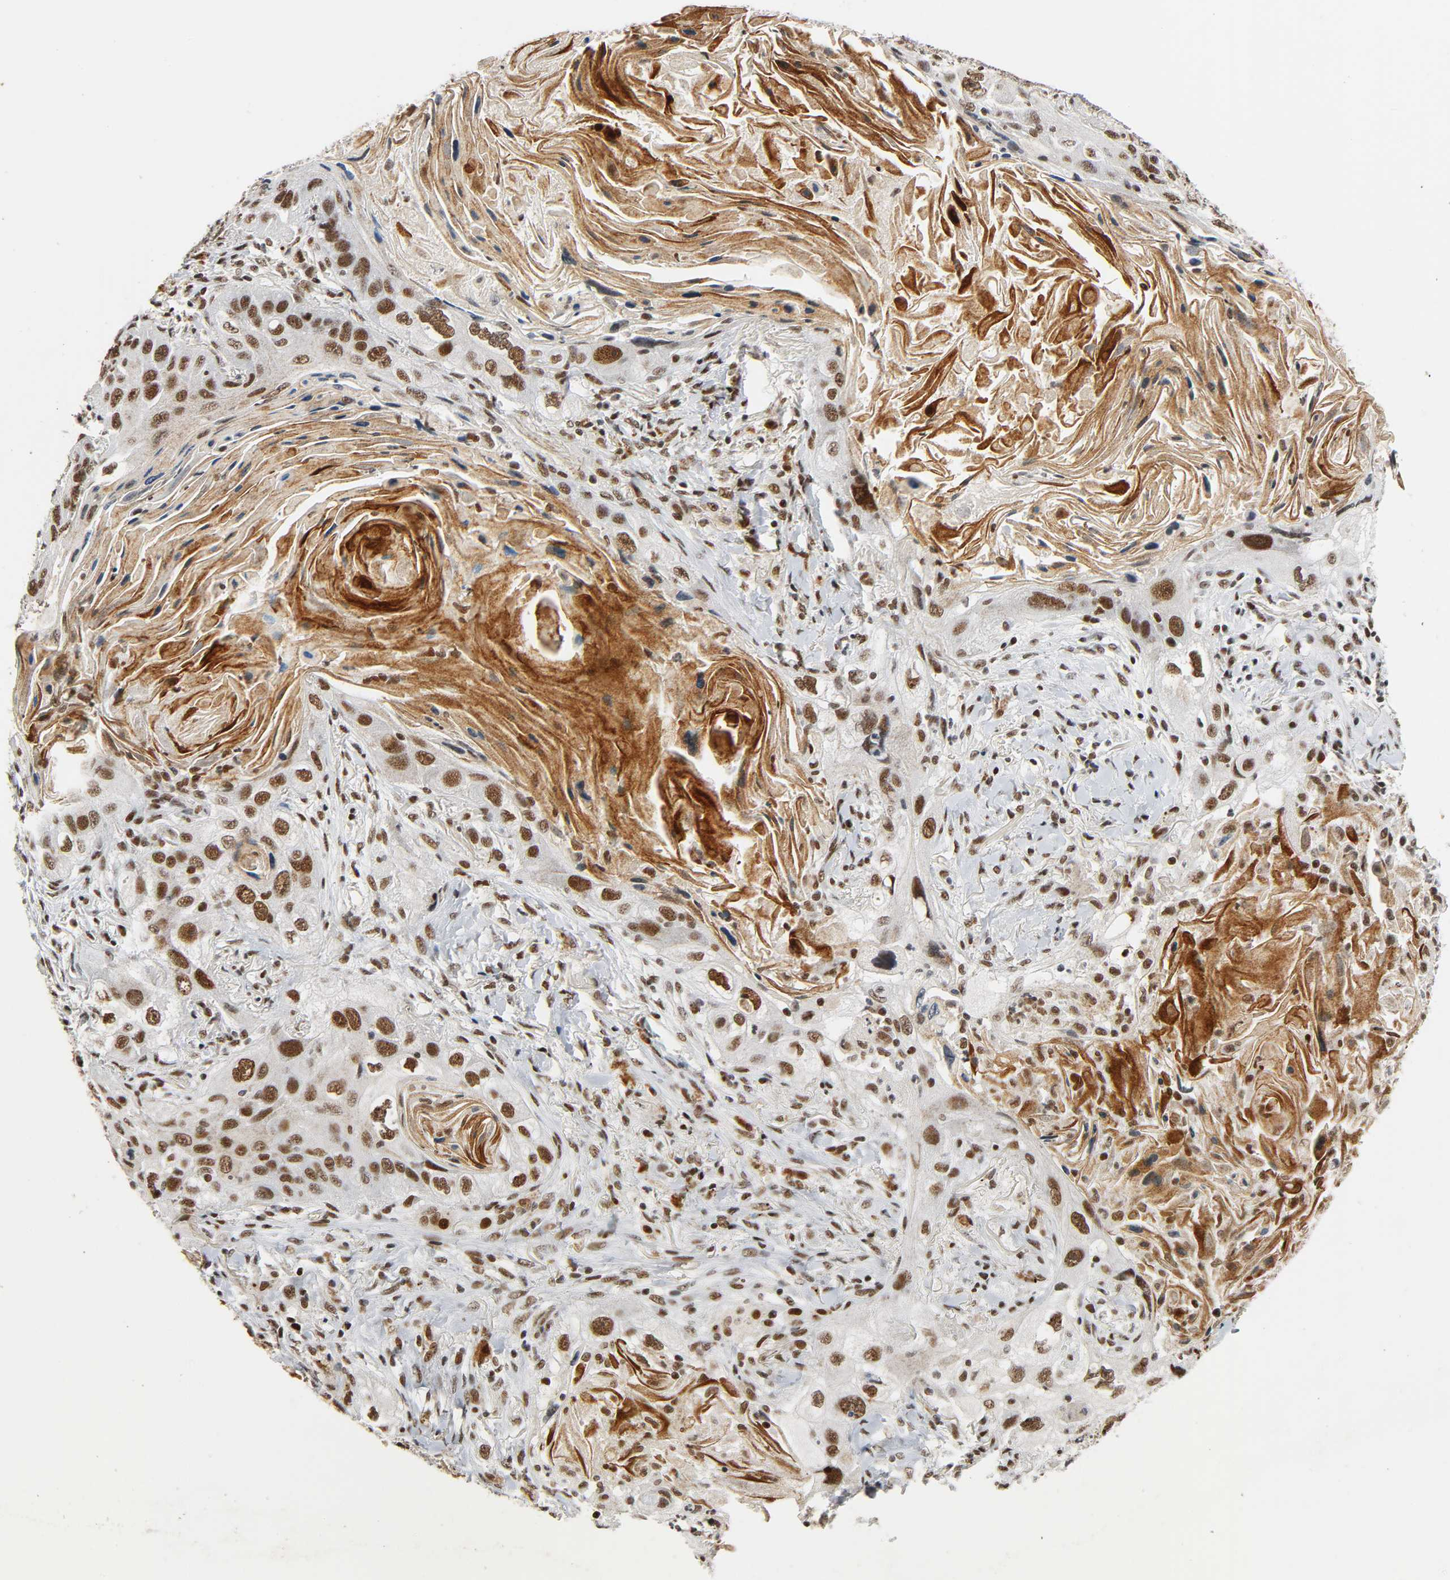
{"staining": {"intensity": "strong", "quantity": ">75%", "location": "cytoplasmic/membranous,nuclear"}, "tissue": "lung cancer", "cell_type": "Tumor cells", "image_type": "cancer", "snomed": [{"axis": "morphology", "description": "Squamous cell carcinoma, NOS"}, {"axis": "topography", "description": "Lung"}], "caption": "The micrograph shows a brown stain indicating the presence of a protein in the cytoplasmic/membranous and nuclear of tumor cells in squamous cell carcinoma (lung).", "gene": "CDK9", "patient": {"sex": "female", "age": 67}}